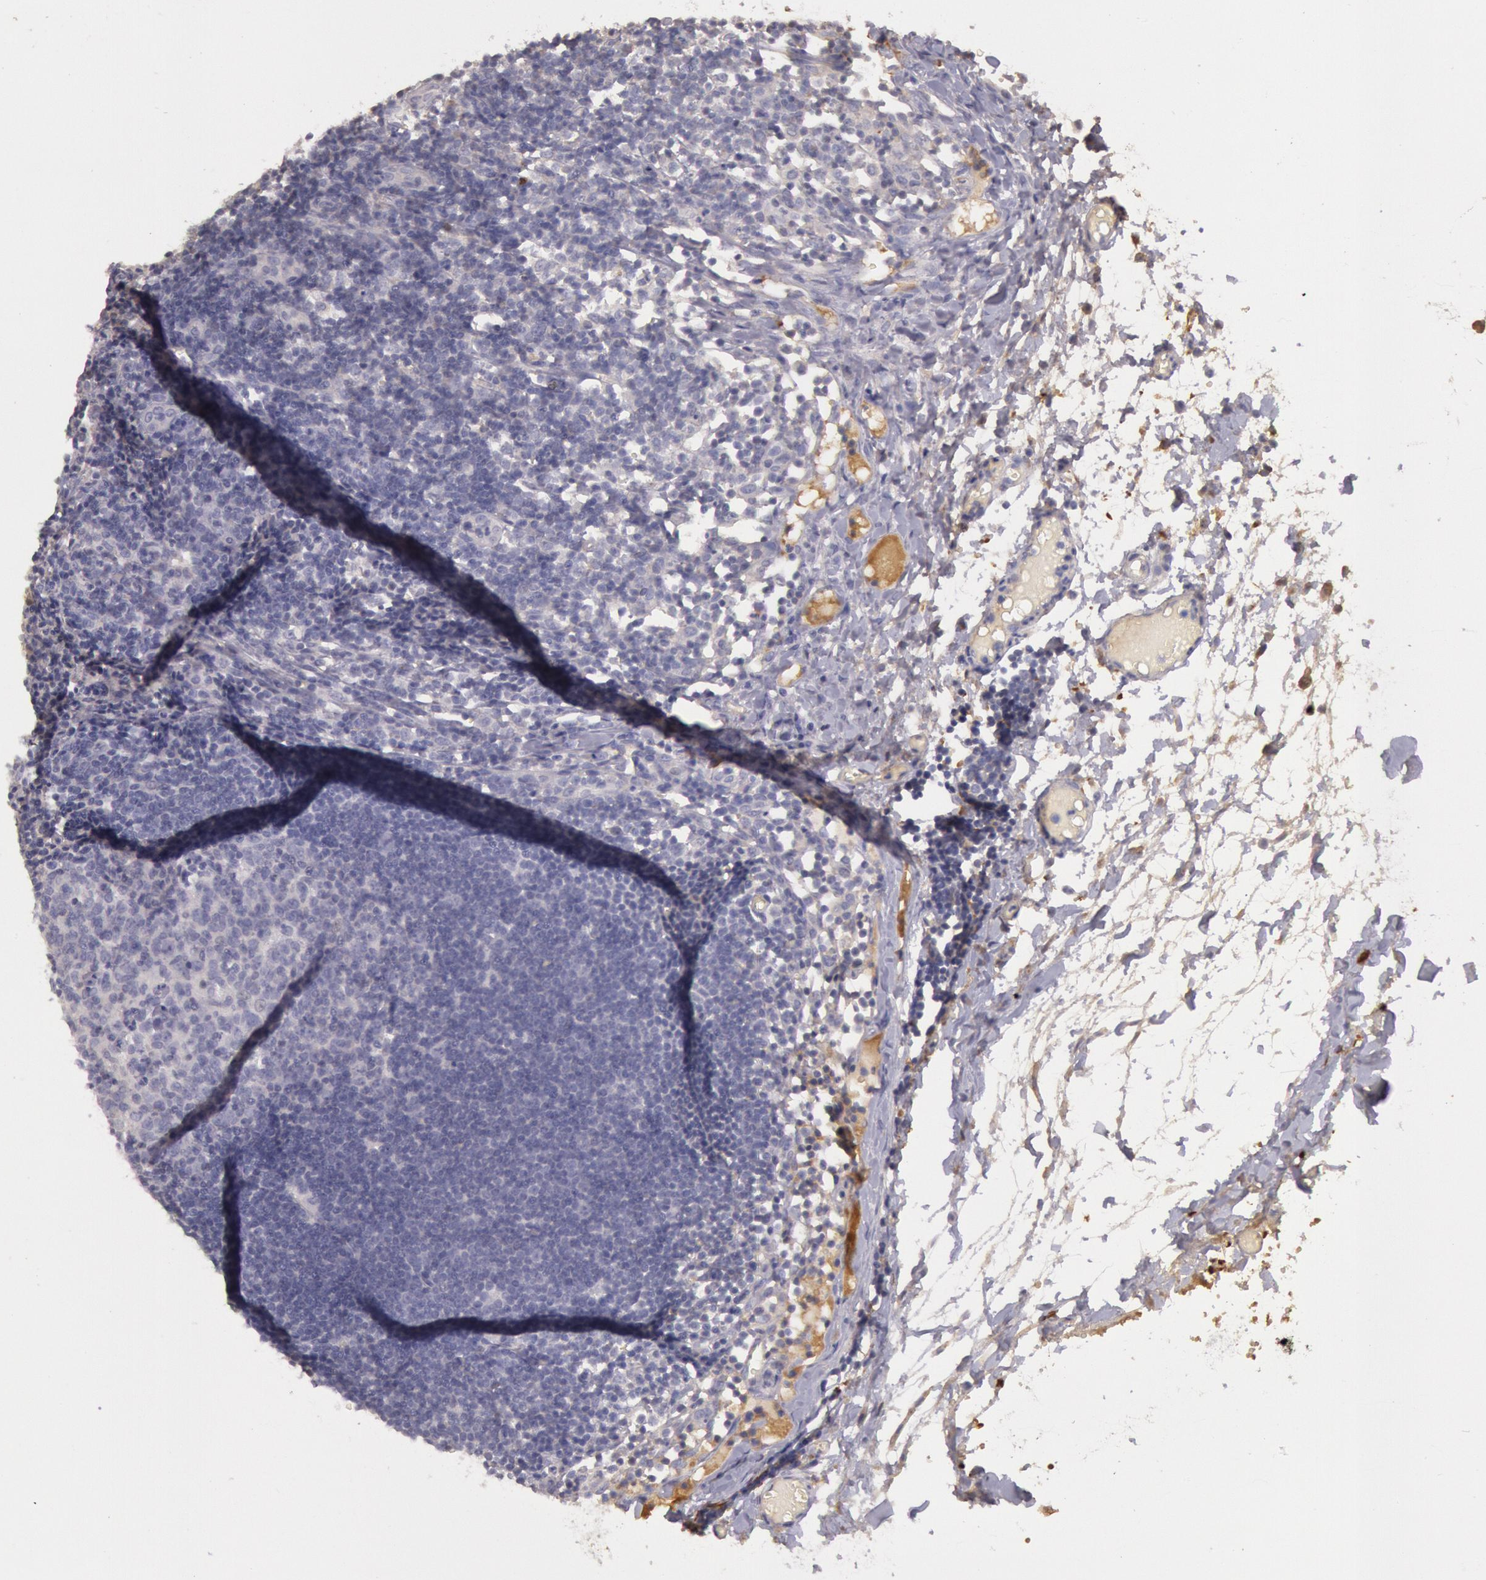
{"staining": {"intensity": "negative", "quantity": "none", "location": "none"}, "tissue": "lymph node", "cell_type": "Germinal center cells", "image_type": "normal", "snomed": [{"axis": "morphology", "description": "Normal tissue, NOS"}, {"axis": "morphology", "description": "Inflammation, NOS"}, {"axis": "topography", "description": "Lymph node"}, {"axis": "topography", "description": "Salivary gland"}], "caption": "High power microscopy histopathology image of an IHC image of normal lymph node, revealing no significant staining in germinal center cells.", "gene": "C1R", "patient": {"sex": "male", "age": 3}}